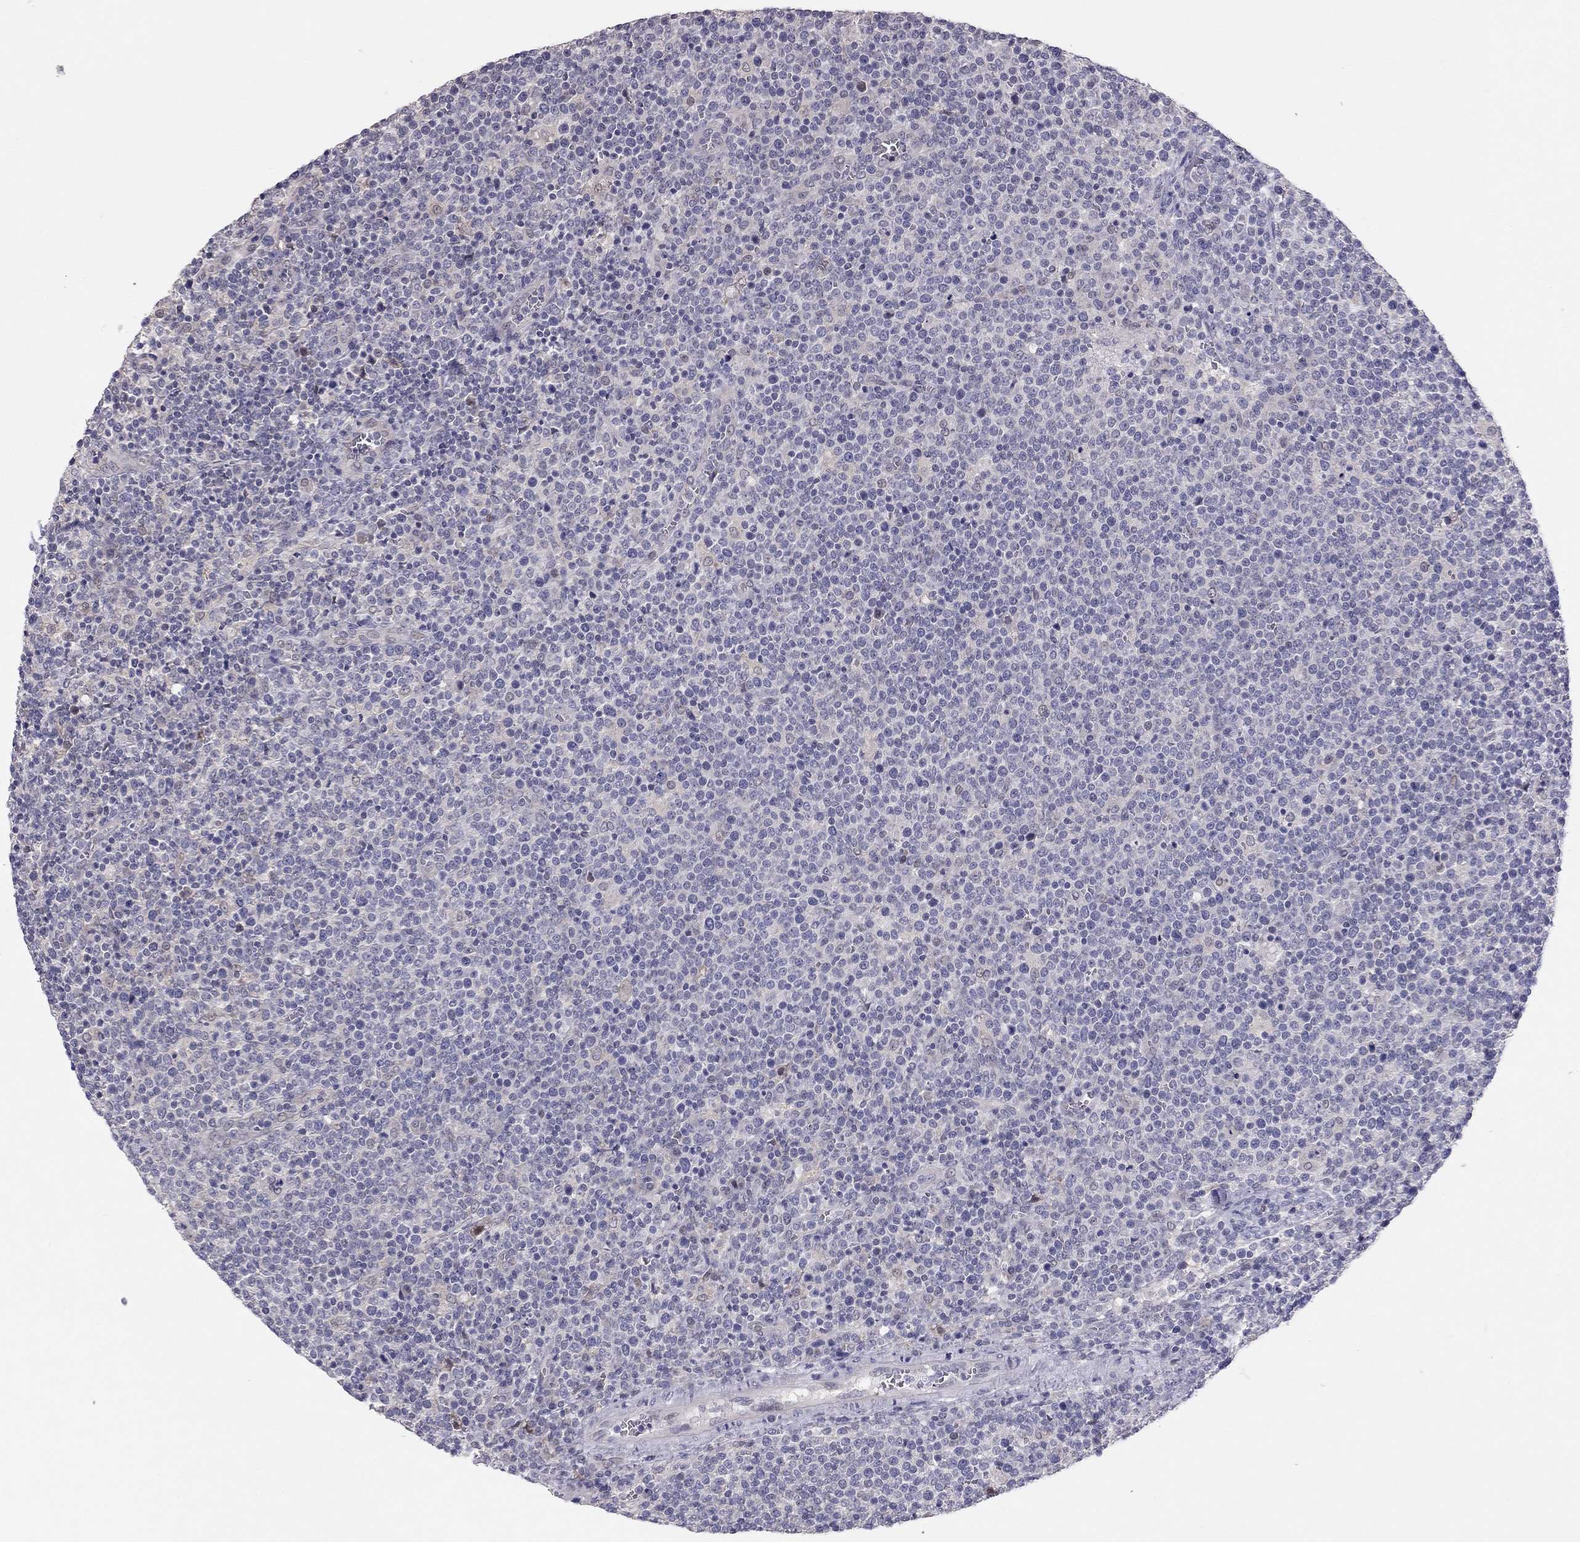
{"staining": {"intensity": "negative", "quantity": "none", "location": "none"}, "tissue": "lymphoma", "cell_type": "Tumor cells", "image_type": "cancer", "snomed": [{"axis": "morphology", "description": "Malignant lymphoma, non-Hodgkin's type, High grade"}, {"axis": "topography", "description": "Lymph node"}], "caption": "Lymphoma stained for a protein using IHC shows no staining tumor cells.", "gene": "HSF2BP", "patient": {"sex": "male", "age": 61}}